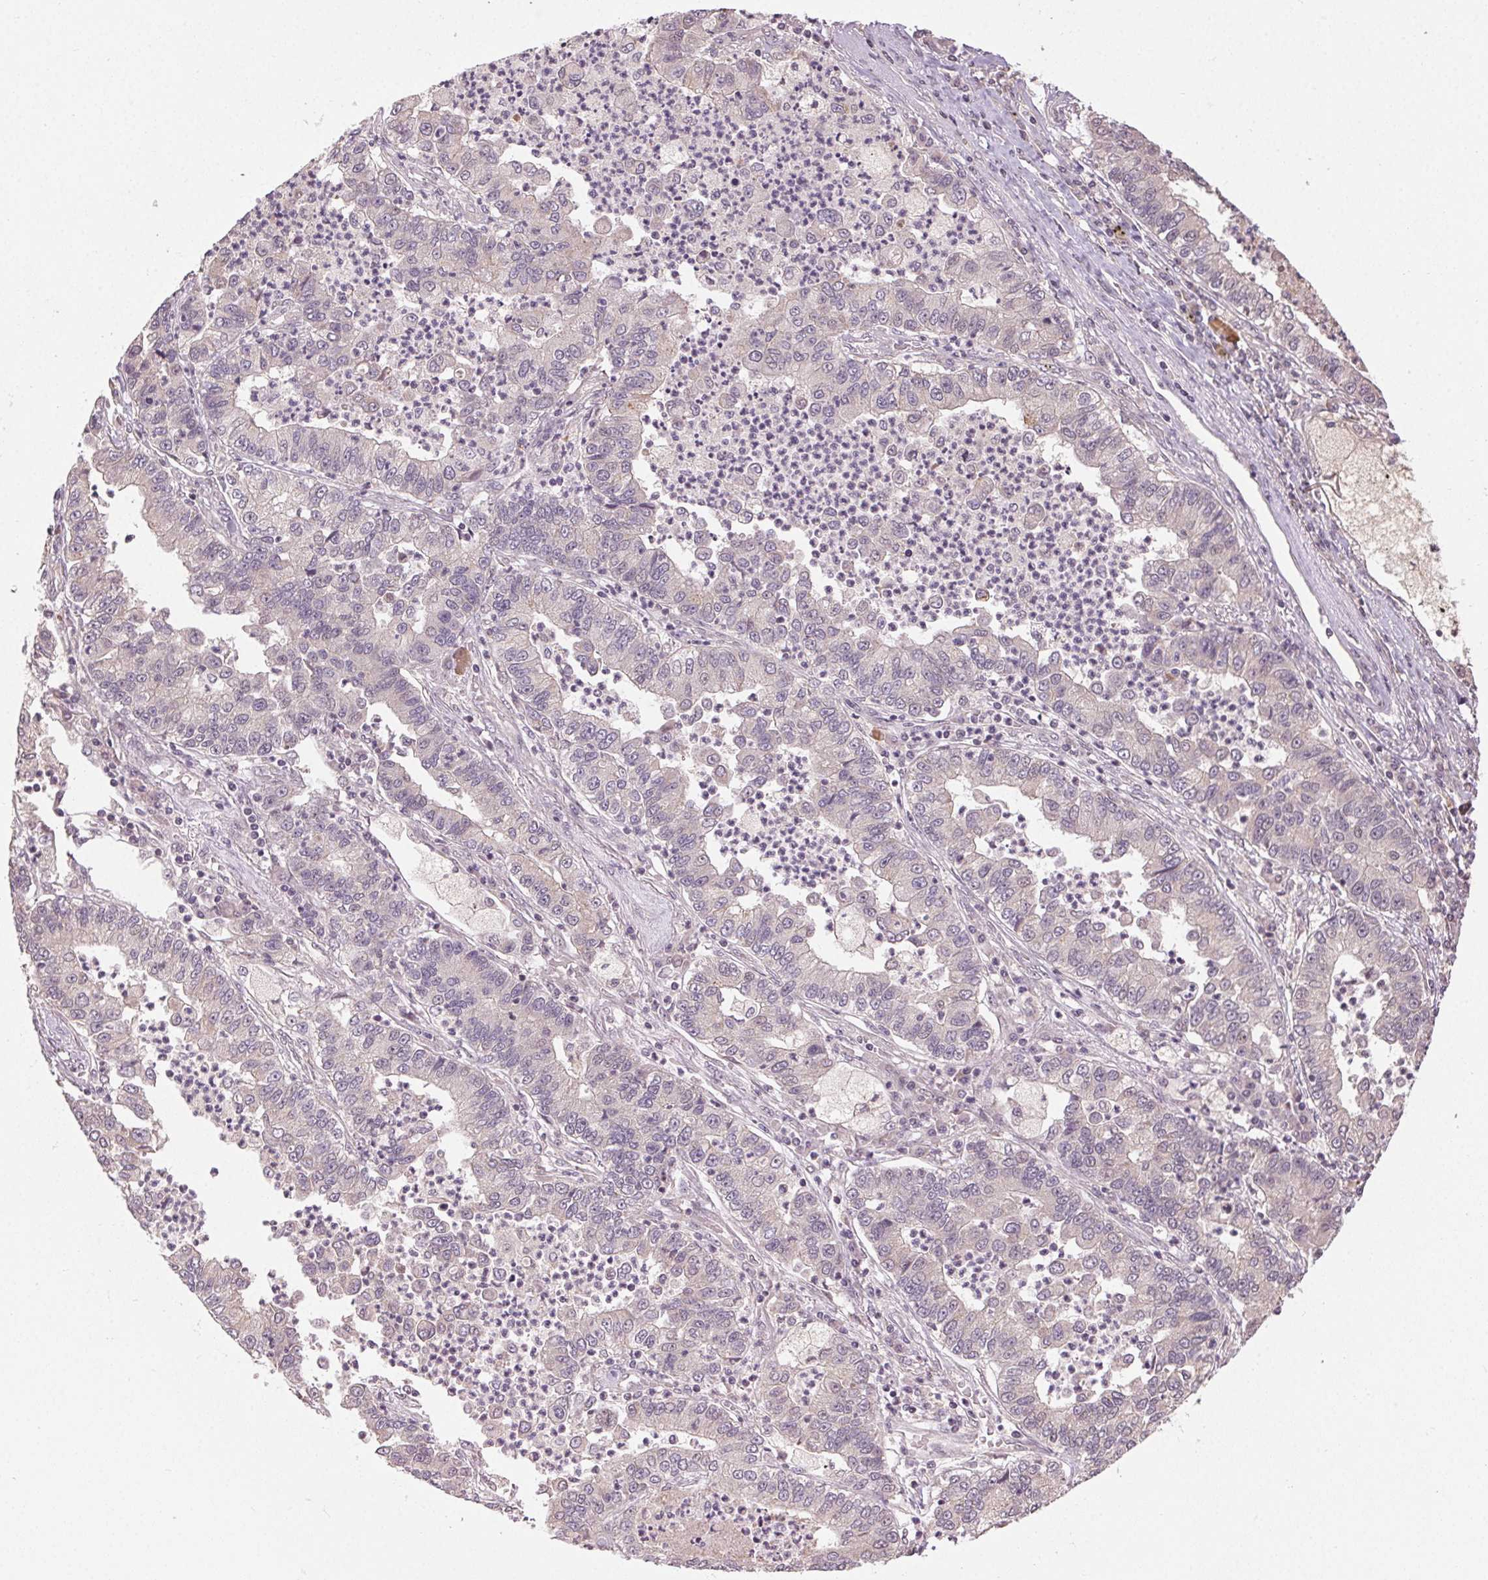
{"staining": {"intensity": "negative", "quantity": "none", "location": "none"}, "tissue": "lung cancer", "cell_type": "Tumor cells", "image_type": "cancer", "snomed": [{"axis": "morphology", "description": "Adenocarcinoma, NOS"}, {"axis": "topography", "description": "Lung"}], "caption": "High magnification brightfield microscopy of lung cancer stained with DAB (brown) and counterstained with hematoxylin (blue): tumor cells show no significant staining.", "gene": "ATP1B3", "patient": {"sex": "female", "age": 57}}